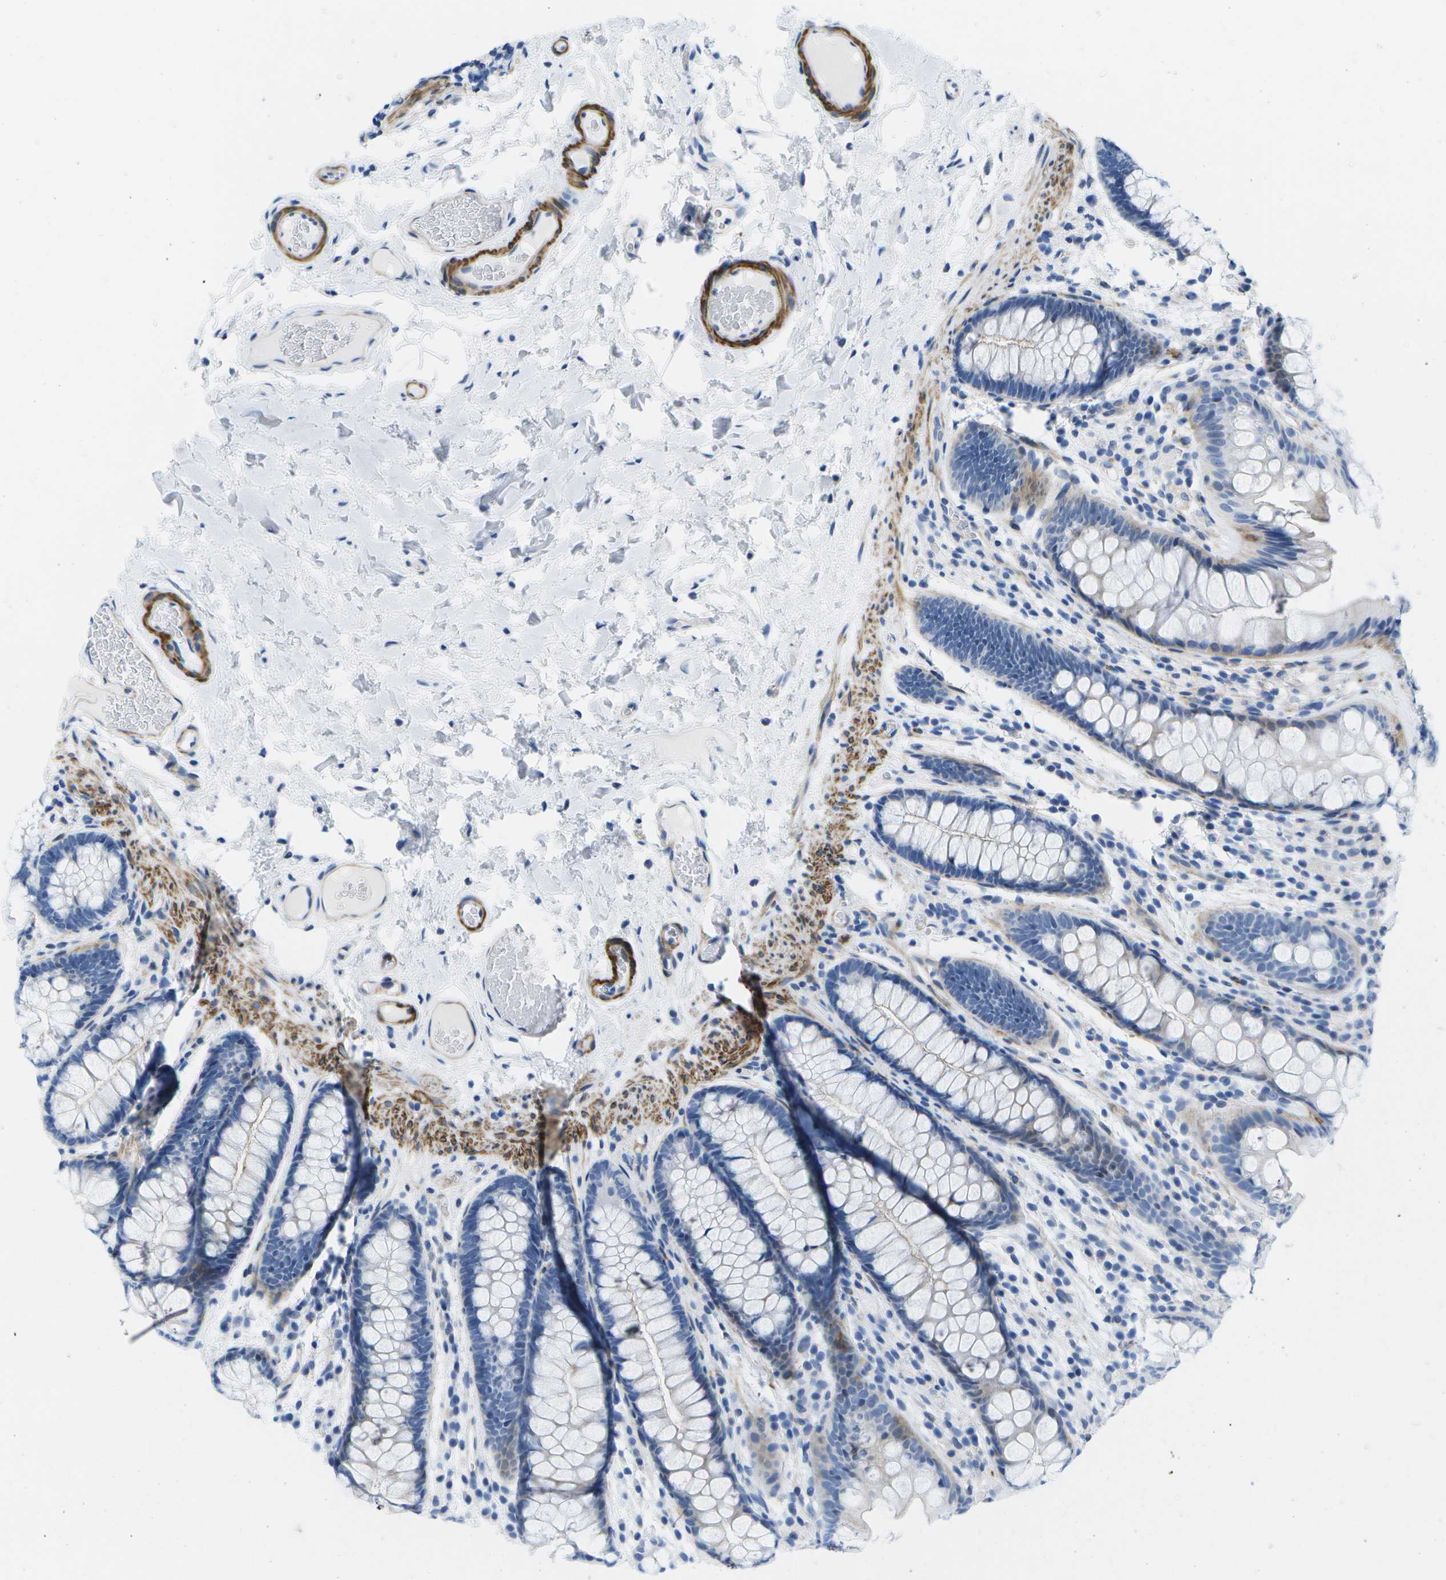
{"staining": {"intensity": "moderate", "quantity": ">75%", "location": "cytoplasmic/membranous"}, "tissue": "colon", "cell_type": "Endothelial cells", "image_type": "normal", "snomed": [{"axis": "morphology", "description": "Normal tissue, NOS"}, {"axis": "topography", "description": "Colon"}], "caption": "About >75% of endothelial cells in unremarkable colon show moderate cytoplasmic/membranous protein staining as visualized by brown immunohistochemical staining.", "gene": "ADGRG6", "patient": {"sex": "female", "age": 56}}